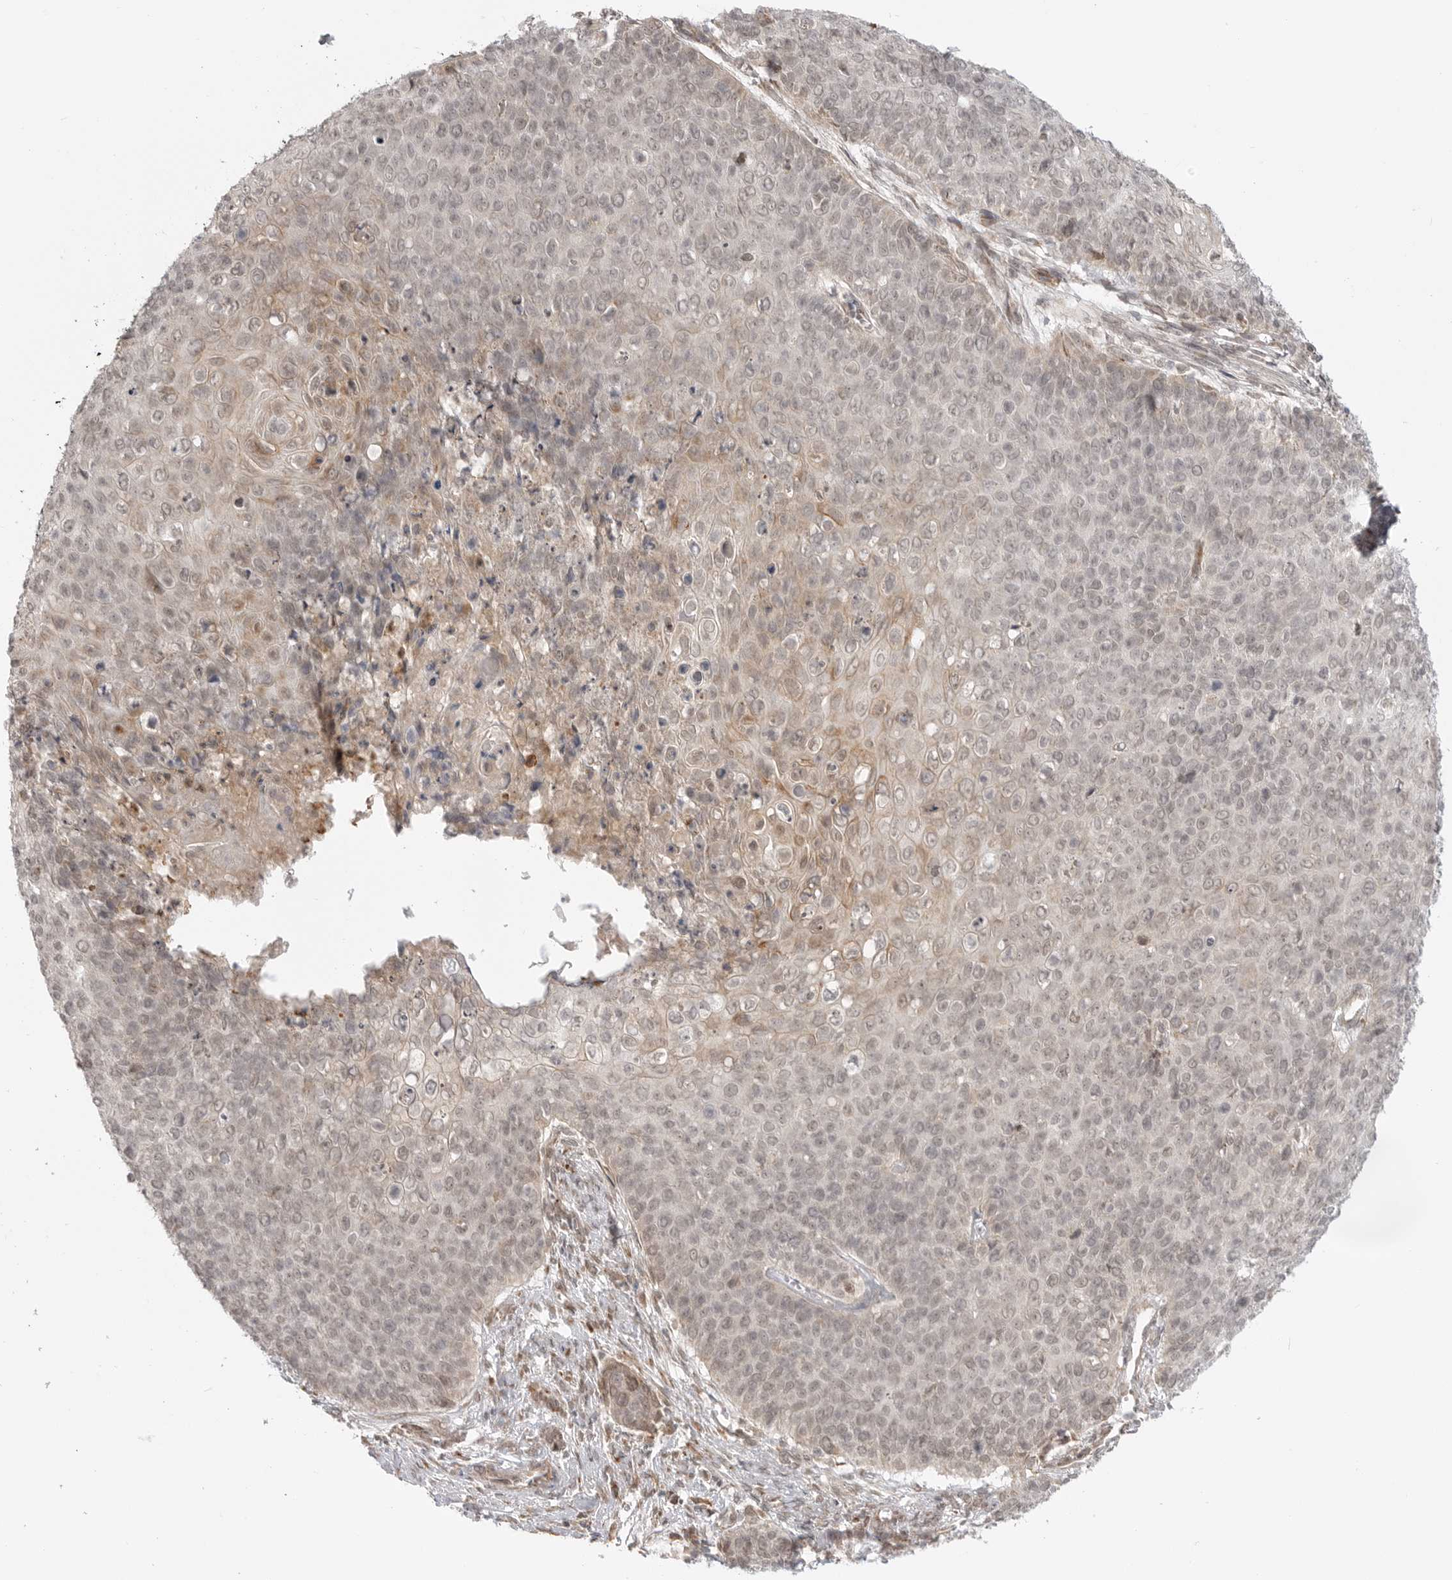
{"staining": {"intensity": "weak", "quantity": "<25%", "location": "nuclear"}, "tissue": "cervical cancer", "cell_type": "Tumor cells", "image_type": "cancer", "snomed": [{"axis": "morphology", "description": "Squamous cell carcinoma, NOS"}, {"axis": "topography", "description": "Cervix"}], "caption": "Tumor cells are negative for brown protein staining in cervical cancer (squamous cell carcinoma).", "gene": "KALRN", "patient": {"sex": "female", "age": 39}}